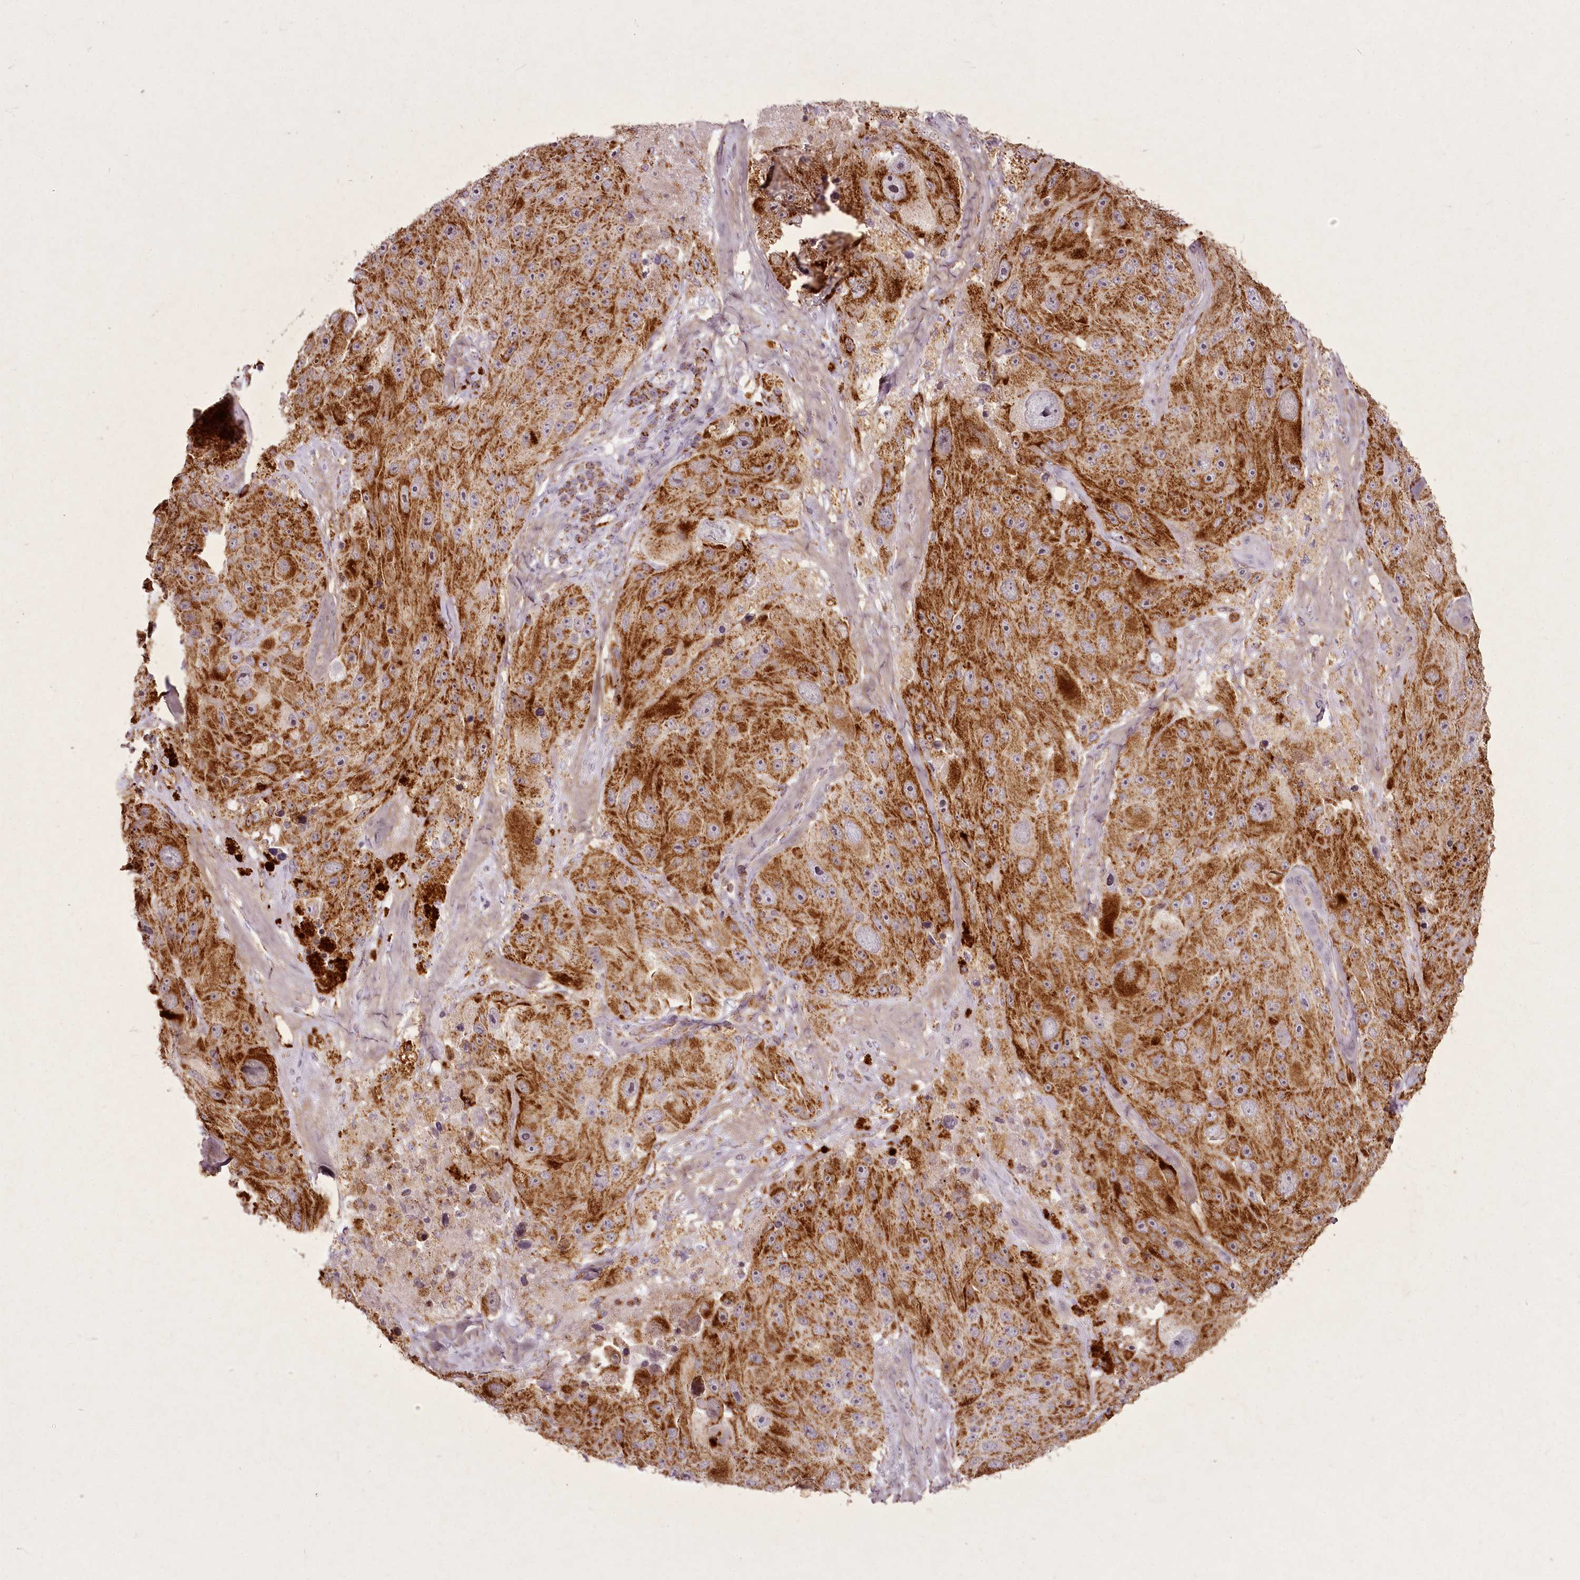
{"staining": {"intensity": "strong", "quantity": ">75%", "location": "cytoplasmic/membranous"}, "tissue": "melanoma", "cell_type": "Tumor cells", "image_type": "cancer", "snomed": [{"axis": "morphology", "description": "Malignant melanoma, Metastatic site"}, {"axis": "topography", "description": "Lymph node"}], "caption": "The photomicrograph demonstrates staining of malignant melanoma (metastatic site), revealing strong cytoplasmic/membranous protein expression (brown color) within tumor cells.", "gene": "CHCHD2", "patient": {"sex": "male", "age": 62}}